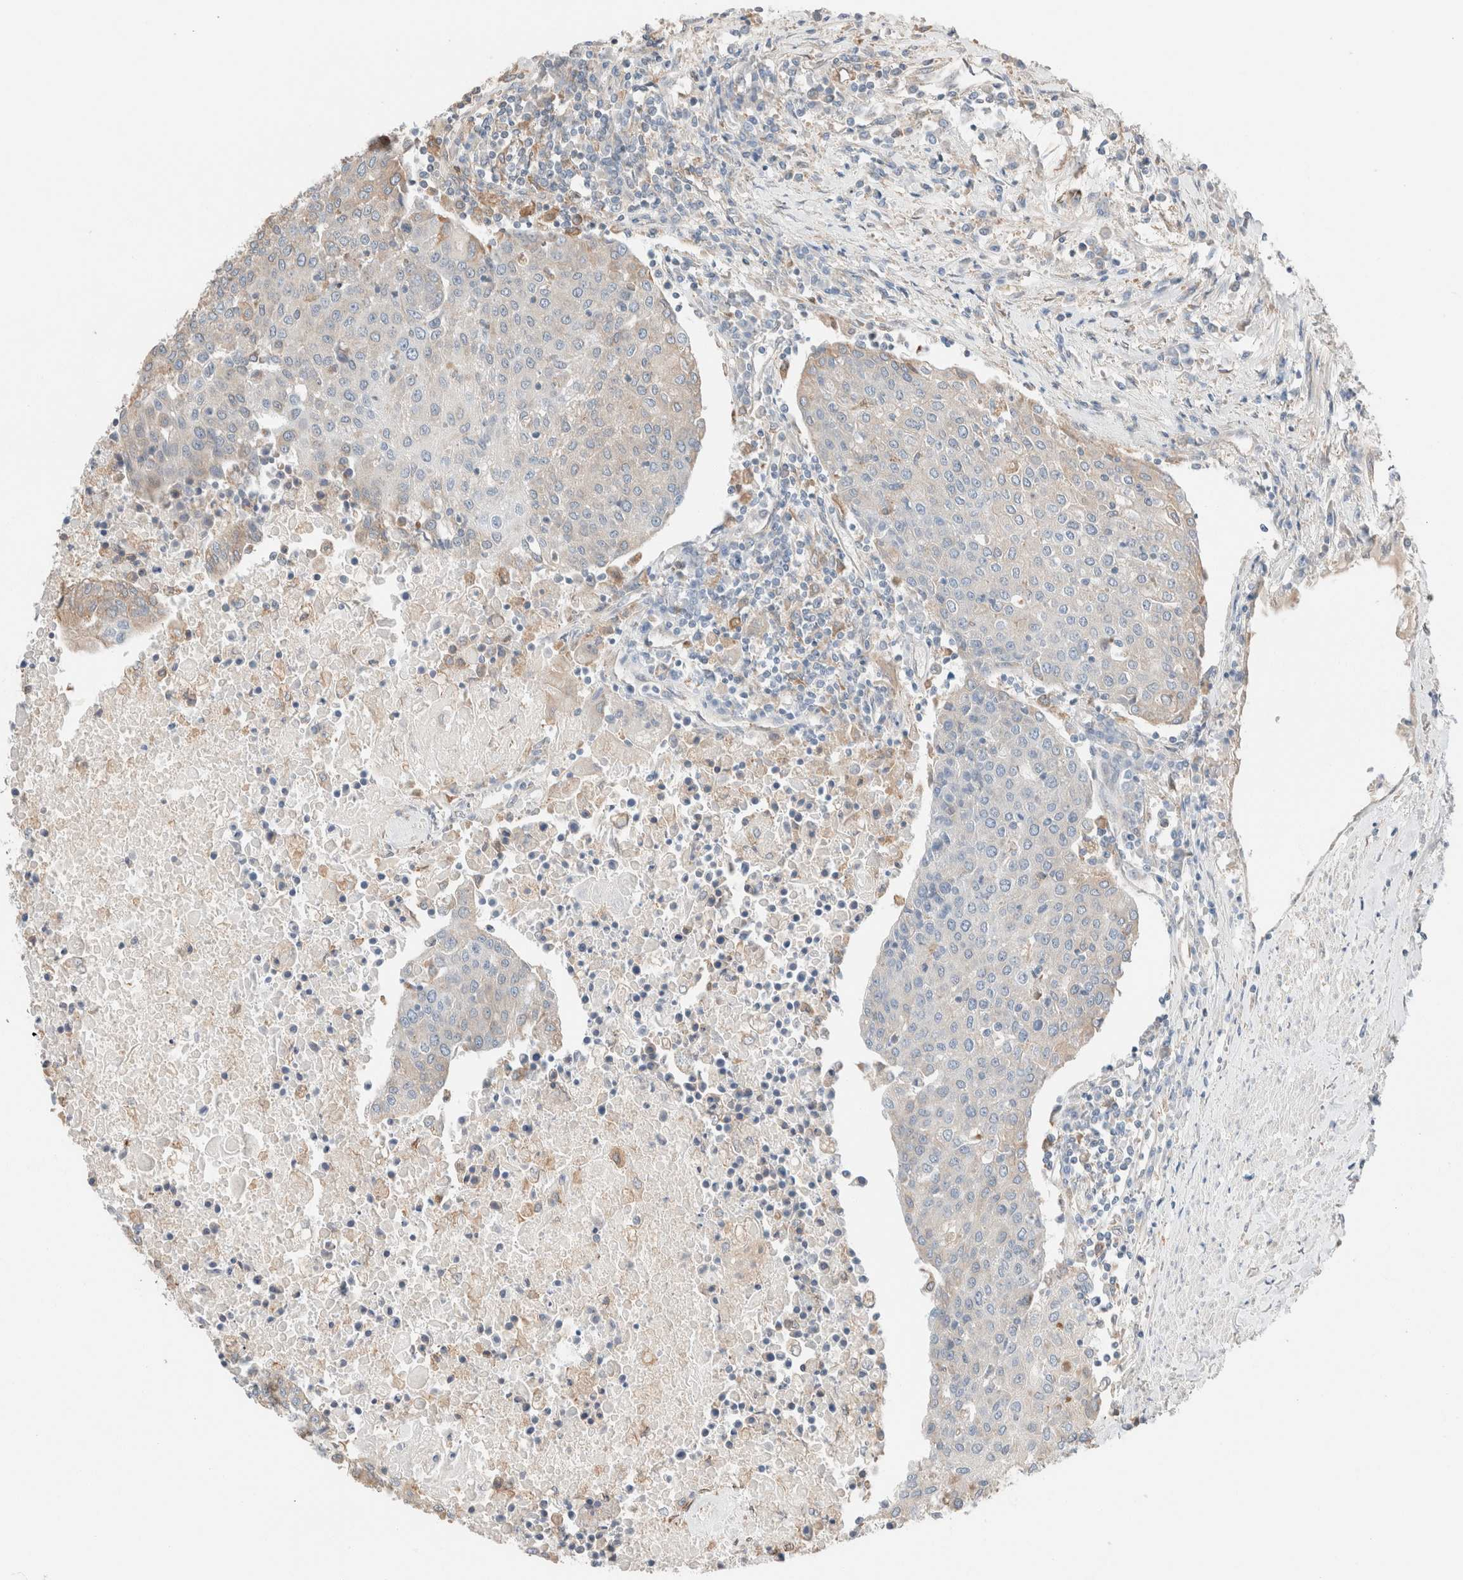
{"staining": {"intensity": "negative", "quantity": "none", "location": "none"}, "tissue": "urothelial cancer", "cell_type": "Tumor cells", "image_type": "cancer", "snomed": [{"axis": "morphology", "description": "Urothelial carcinoma, High grade"}, {"axis": "topography", "description": "Urinary bladder"}], "caption": "The immunohistochemistry (IHC) histopathology image has no significant expression in tumor cells of urothelial carcinoma (high-grade) tissue.", "gene": "PCM1", "patient": {"sex": "female", "age": 85}}